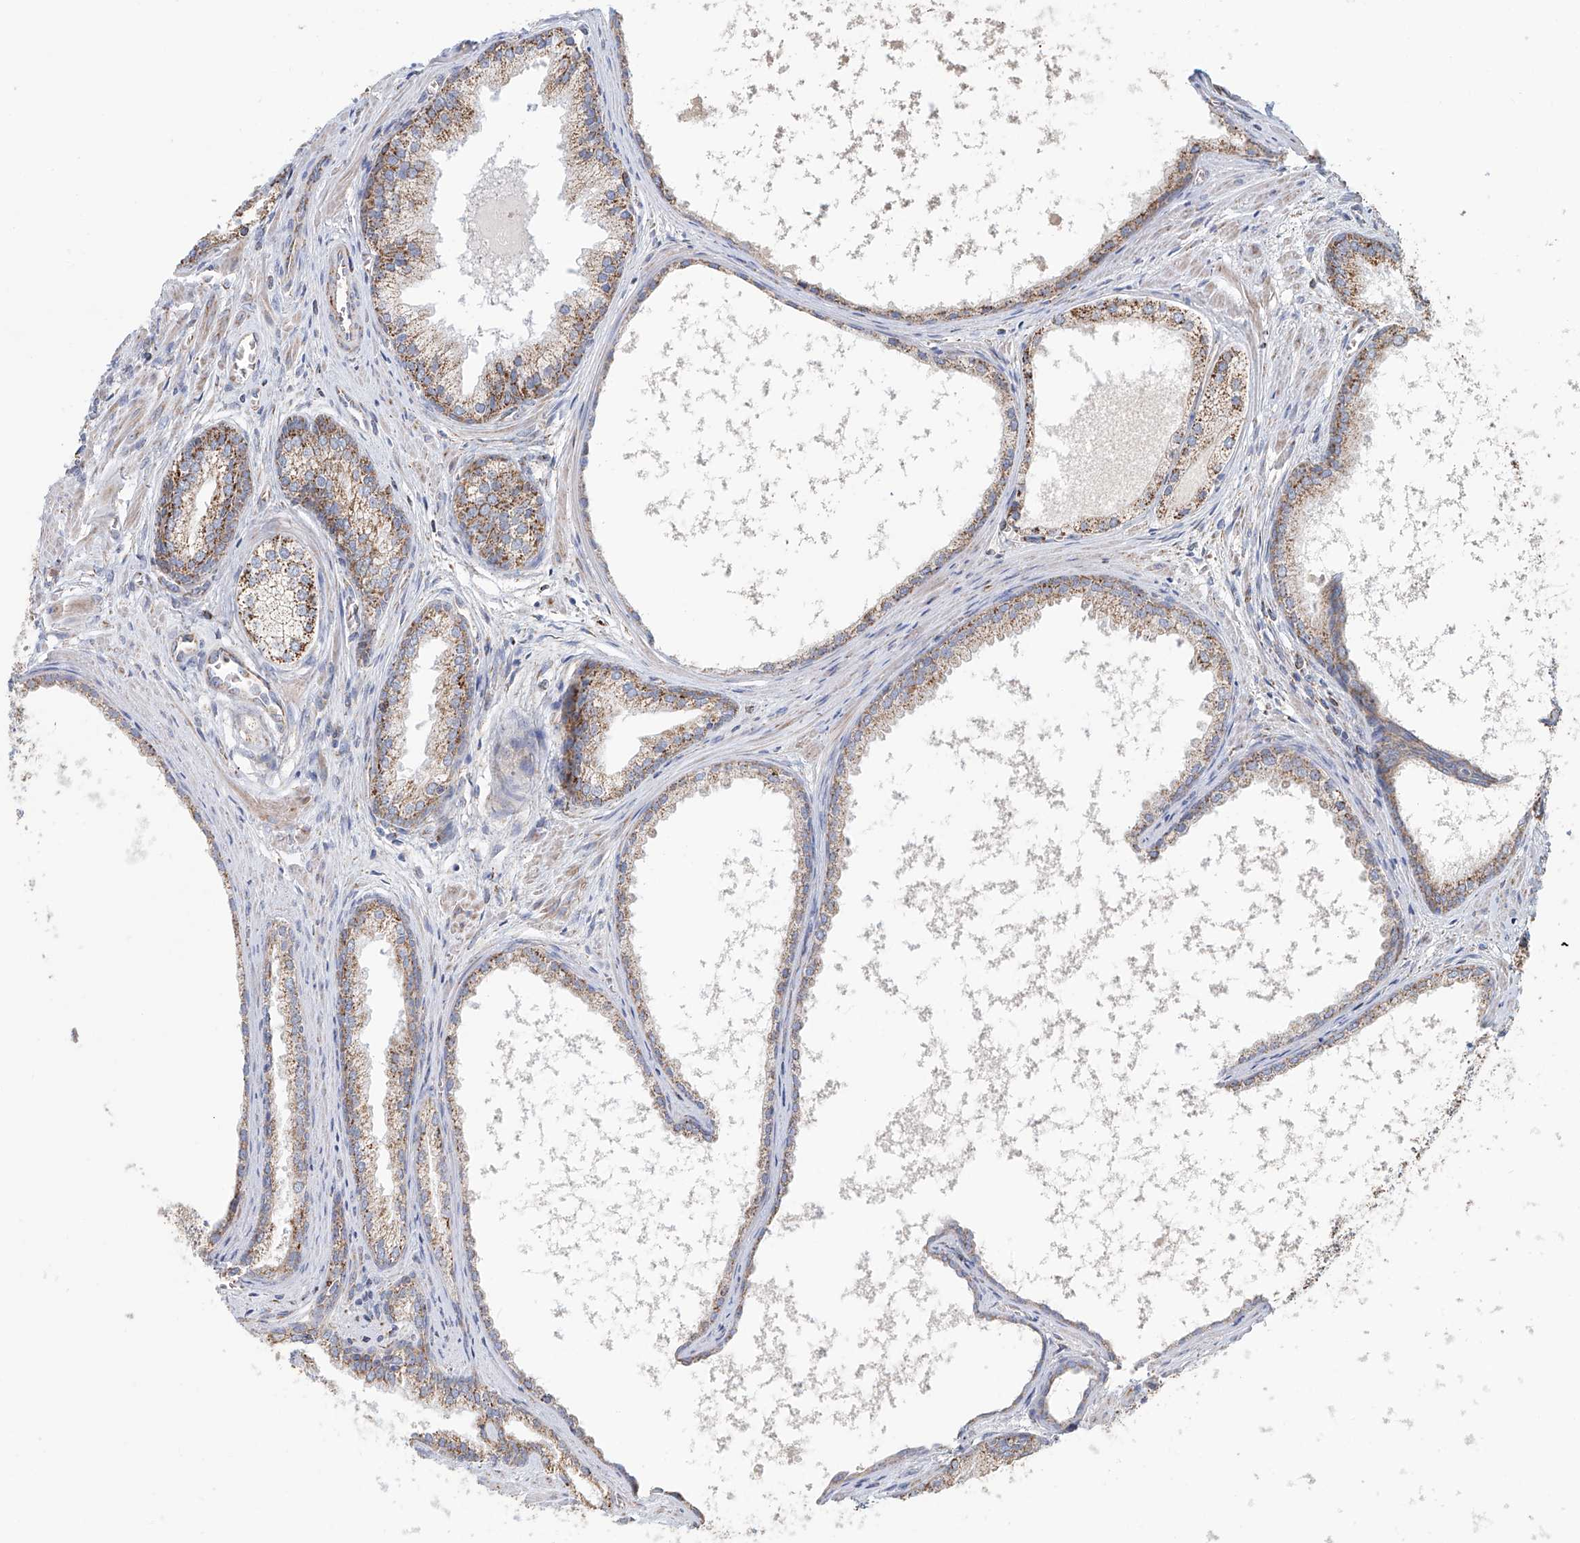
{"staining": {"intensity": "moderate", "quantity": ">75%", "location": "cytoplasmic/membranous"}, "tissue": "prostate cancer", "cell_type": "Tumor cells", "image_type": "cancer", "snomed": [{"axis": "morphology", "description": "Adenocarcinoma, Low grade"}, {"axis": "topography", "description": "Prostate"}], "caption": "A histopathology image of prostate low-grade adenocarcinoma stained for a protein demonstrates moderate cytoplasmic/membranous brown staining in tumor cells.", "gene": "MCL1", "patient": {"sex": "male", "age": 54}}